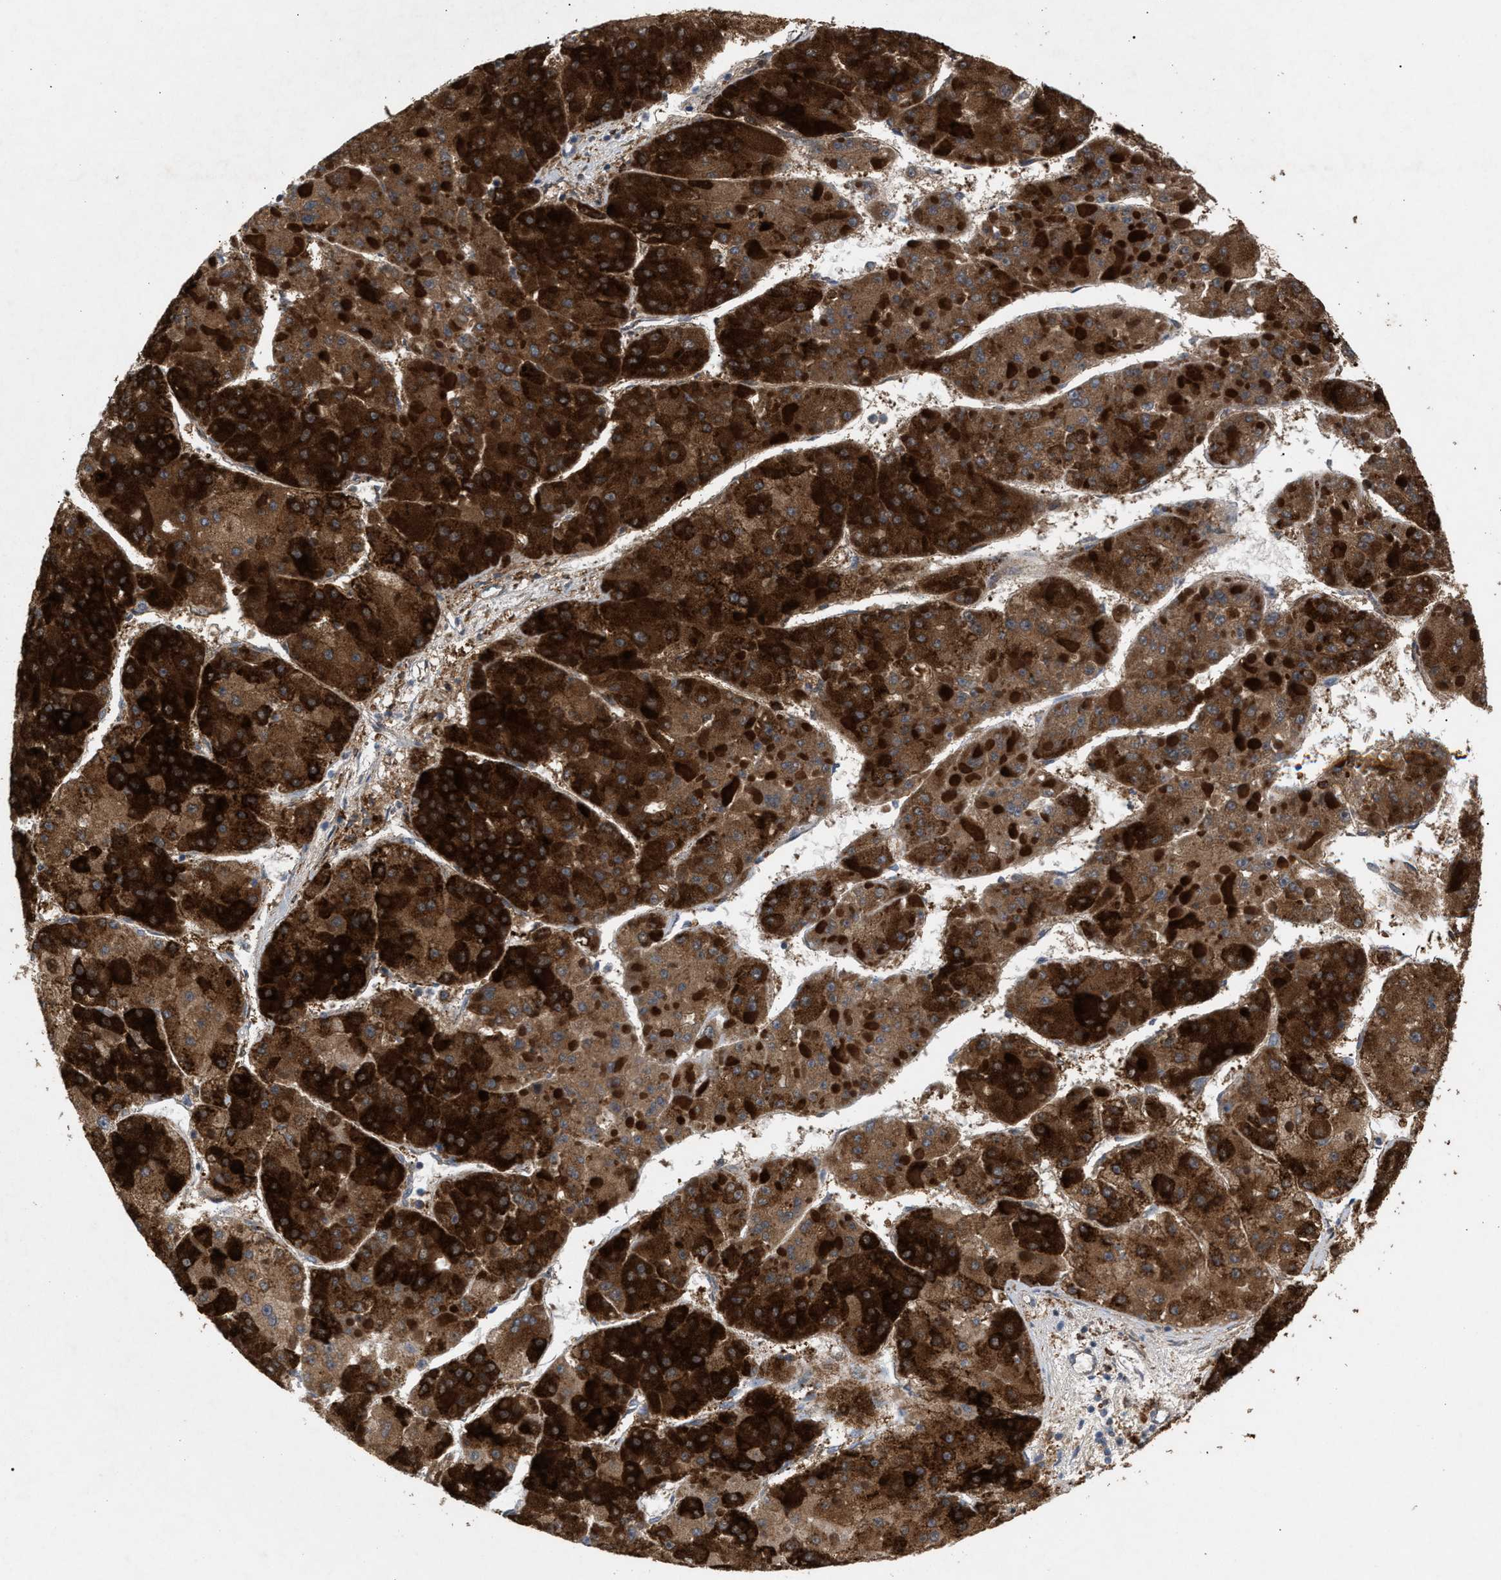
{"staining": {"intensity": "strong", "quantity": ">75%", "location": "cytoplasmic/membranous"}, "tissue": "liver cancer", "cell_type": "Tumor cells", "image_type": "cancer", "snomed": [{"axis": "morphology", "description": "Carcinoma, Hepatocellular, NOS"}, {"axis": "topography", "description": "Liver"}], "caption": "This image shows hepatocellular carcinoma (liver) stained with immunohistochemistry to label a protein in brown. The cytoplasmic/membranous of tumor cells show strong positivity for the protein. Nuclei are counter-stained blue.", "gene": "GCC1", "patient": {"sex": "female", "age": 73}}